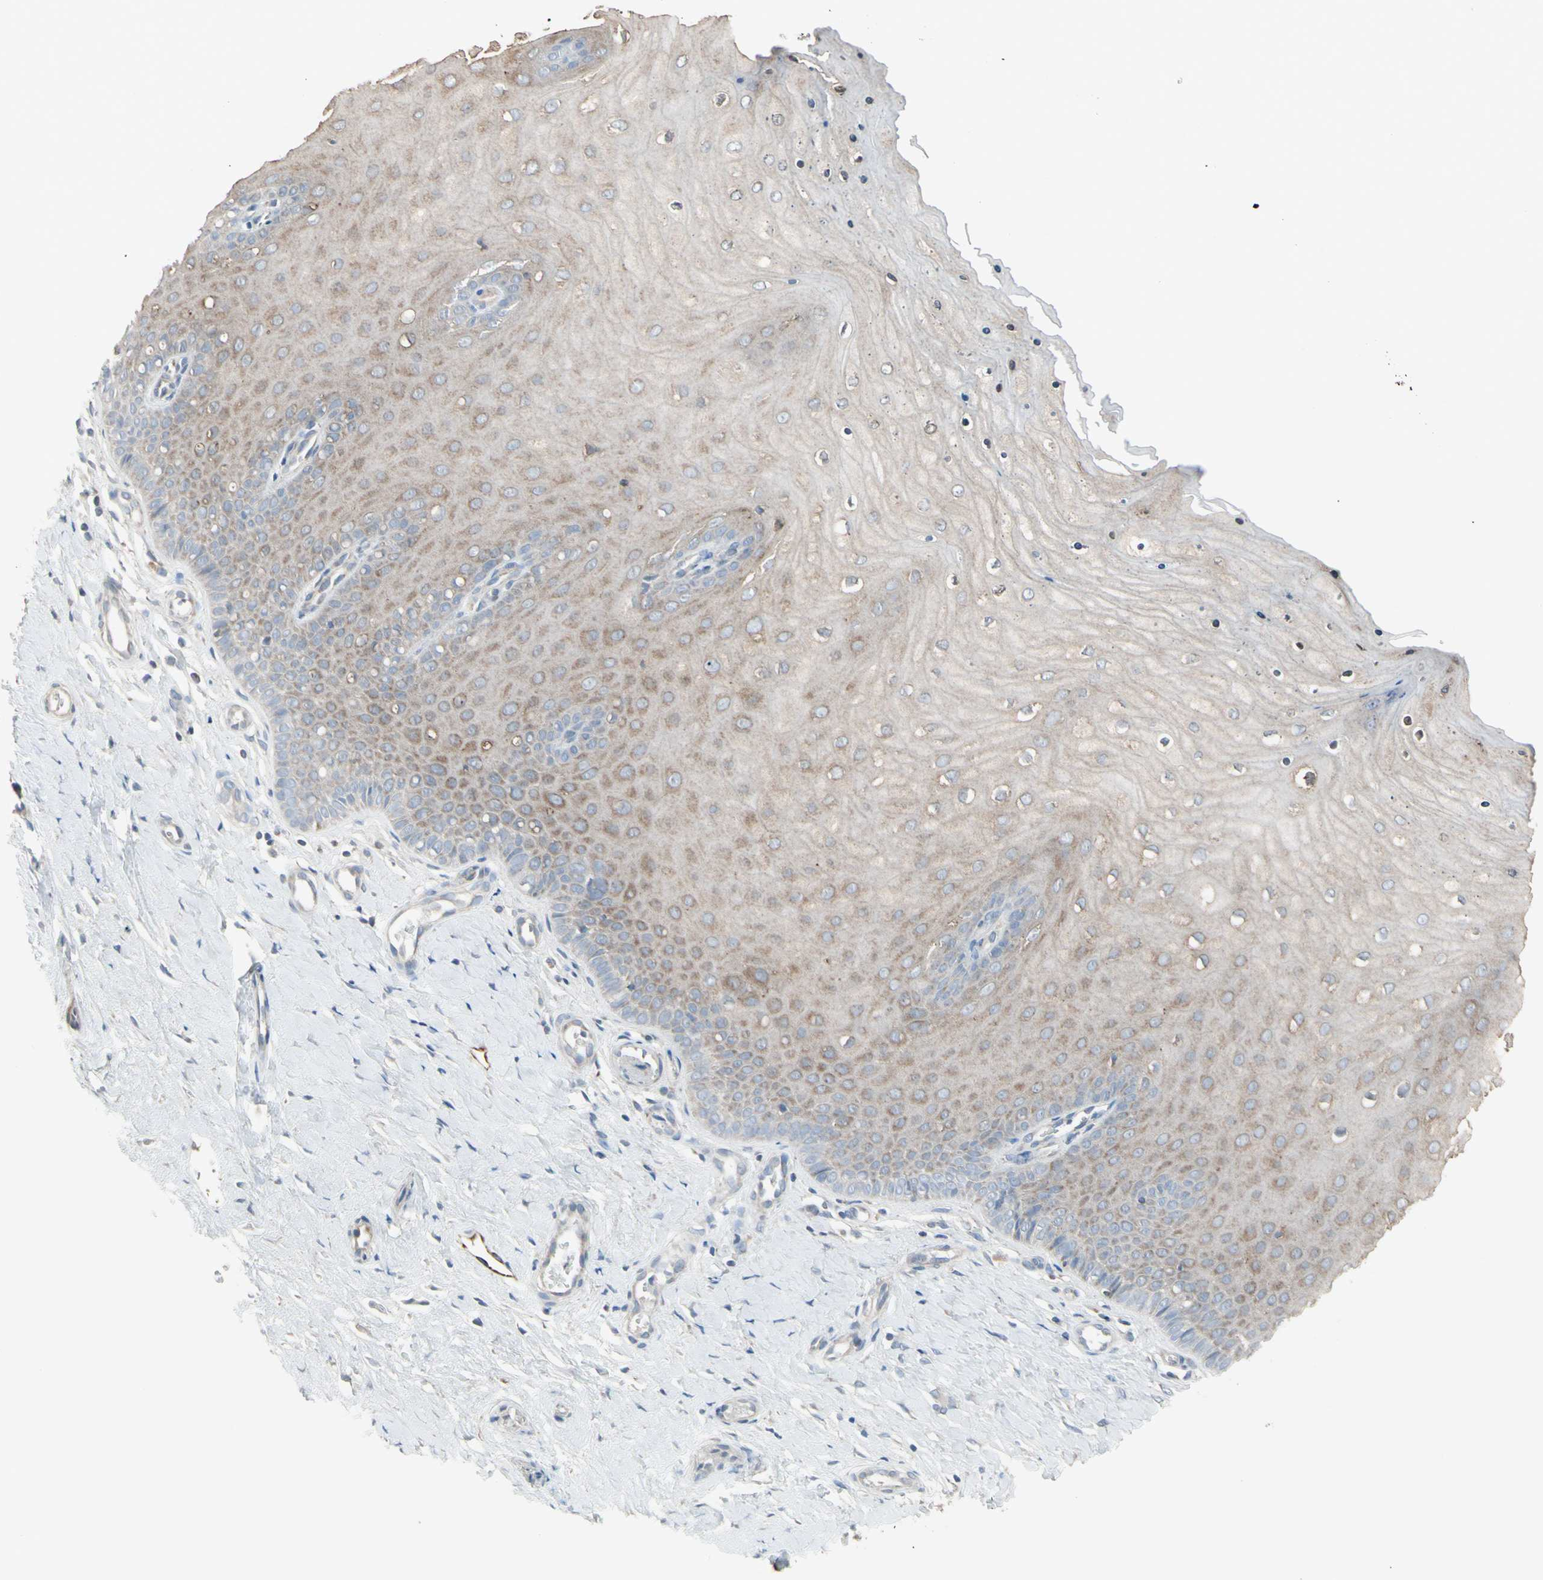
{"staining": {"intensity": "weak", "quantity": ">75%", "location": "cytoplasmic/membranous"}, "tissue": "cervix", "cell_type": "Glandular cells", "image_type": "normal", "snomed": [{"axis": "morphology", "description": "Normal tissue, NOS"}, {"axis": "topography", "description": "Cervix"}], "caption": "Protein expression by immunohistochemistry exhibits weak cytoplasmic/membranous positivity in approximately >75% of glandular cells in unremarkable cervix.", "gene": "FAM171B", "patient": {"sex": "female", "age": 55}}